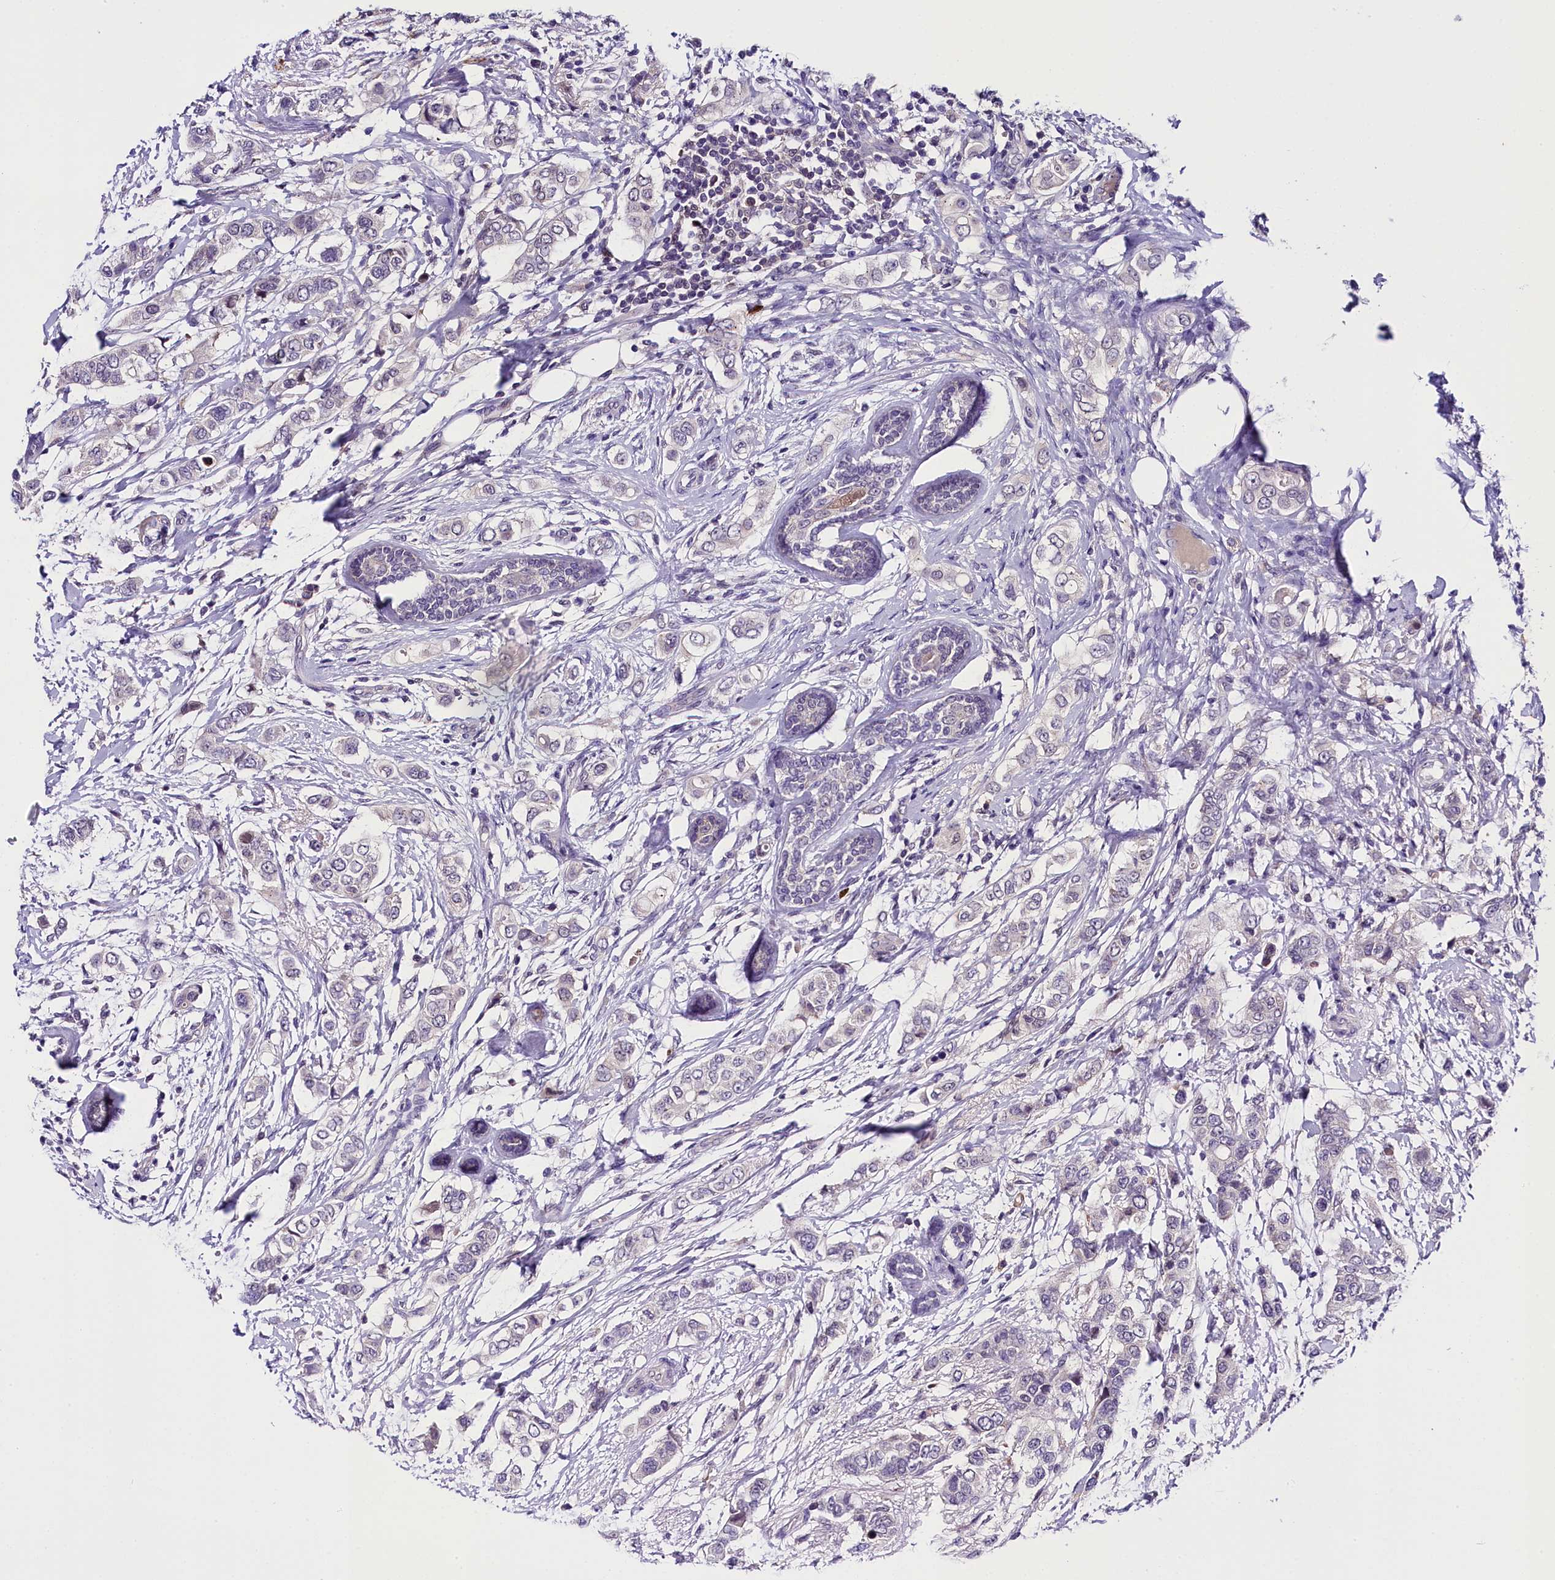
{"staining": {"intensity": "negative", "quantity": "none", "location": "none"}, "tissue": "breast cancer", "cell_type": "Tumor cells", "image_type": "cancer", "snomed": [{"axis": "morphology", "description": "Lobular carcinoma"}, {"axis": "topography", "description": "Breast"}], "caption": "Immunohistochemistry (IHC) image of human breast cancer (lobular carcinoma) stained for a protein (brown), which reveals no positivity in tumor cells. The staining was performed using DAB to visualize the protein expression in brown, while the nuclei were stained in blue with hematoxylin (Magnification: 20x).", "gene": "IQCN", "patient": {"sex": "female", "age": 51}}